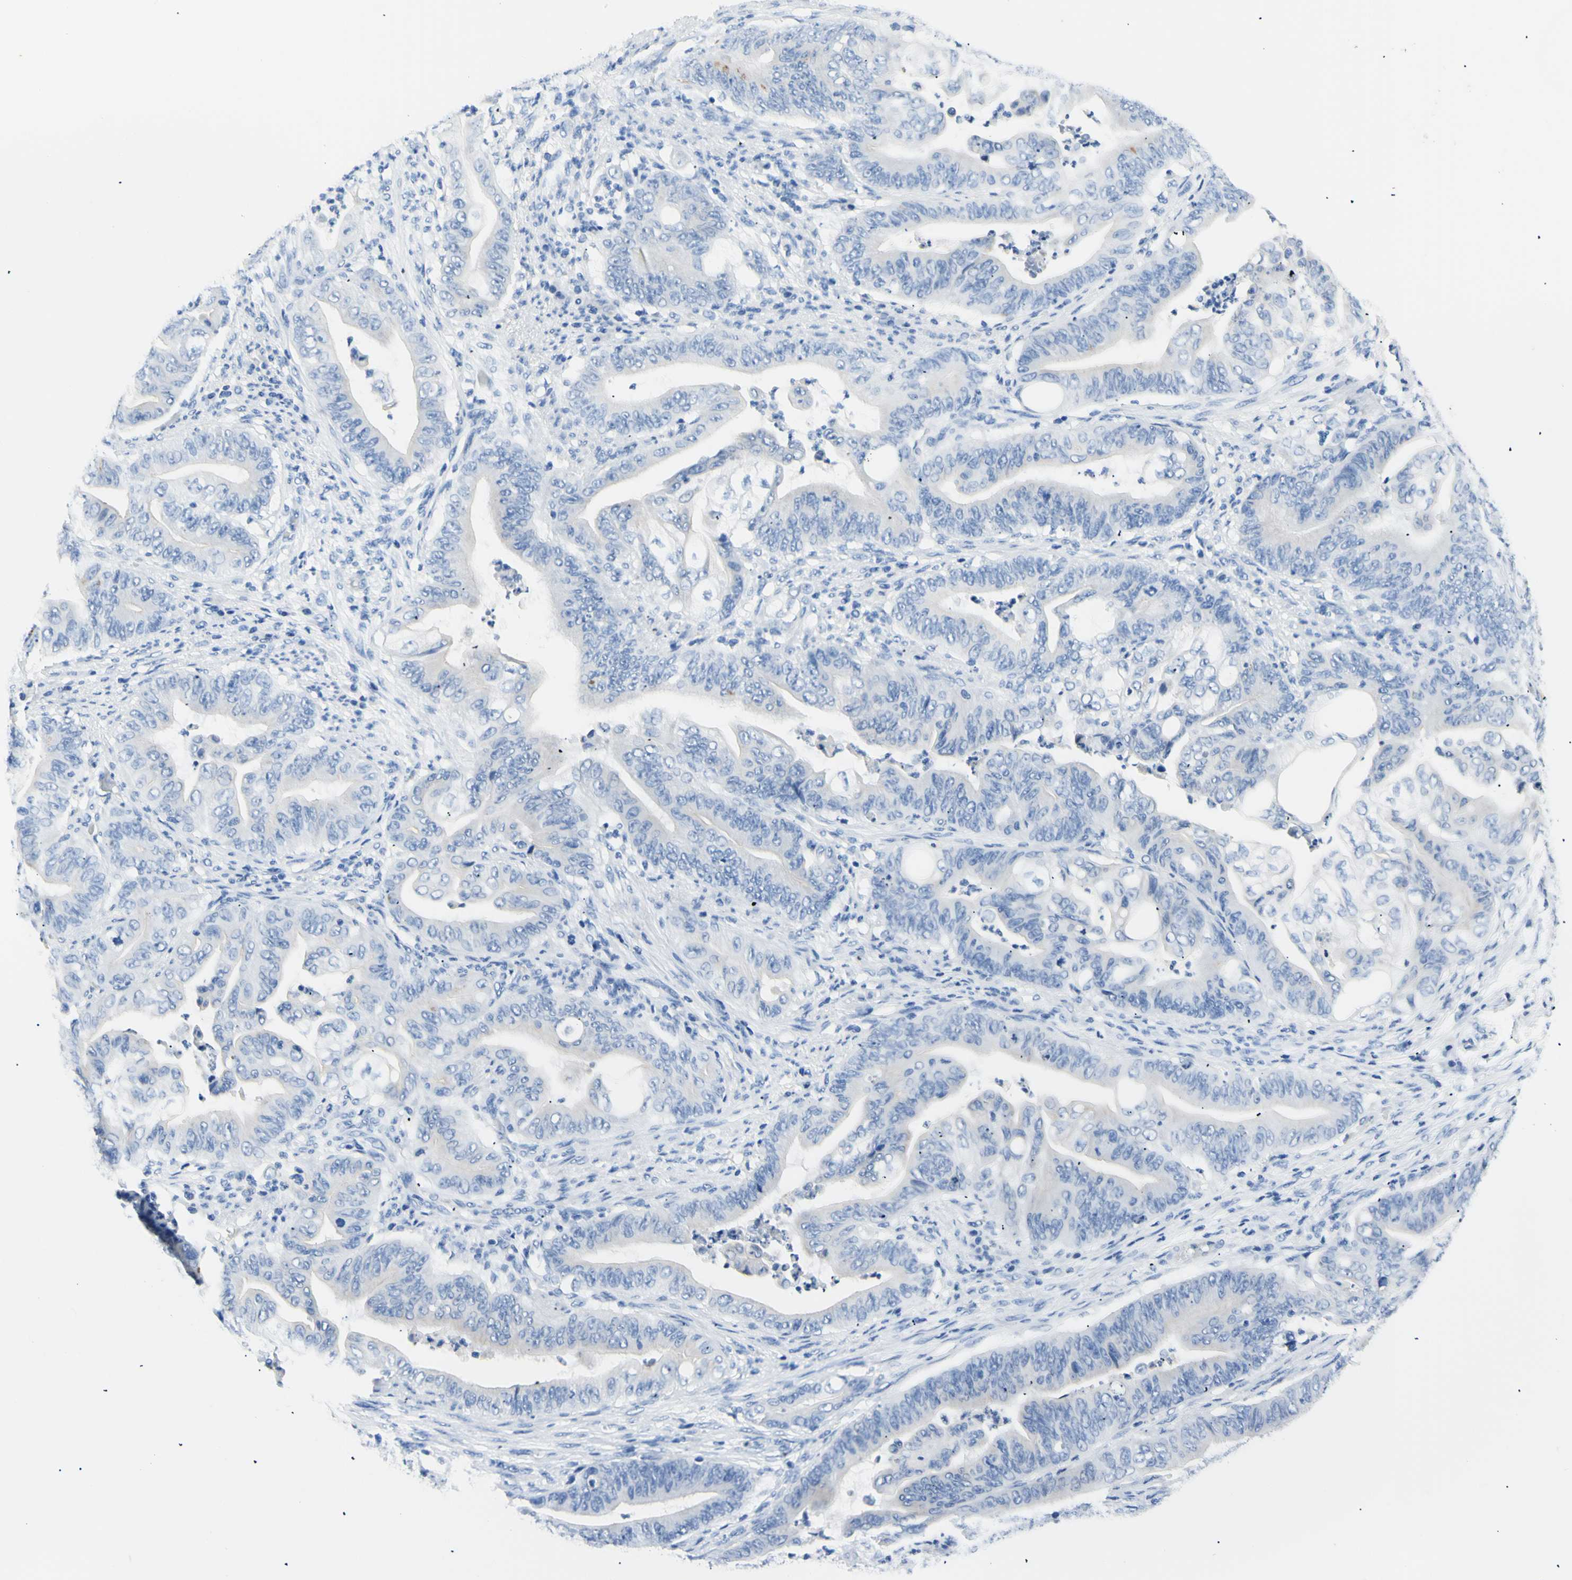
{"staining": {"intensity": "negative", "quantity": "none", "location": "none"}, "tissue": "stomach cancer", "cell_type": "Tumor cells", "image_type": "cancer", "snomed": [{"axis": "morphology", "description": "Adenocarcinoma, NOS"}, {"axis": "topography", "description": "Stomach"}], "caption": "DAB (3,3'-diaminobenzidine) immunohistochemical staining of human stomach adenocarcinoma exhibits no significant expression in tumor cells. (Brightfield microscopy of DAB (3,3'-diaminobenzidine) immunohistochemistry (IHC) at high magnification).", "gene": "HPCA", "patient": {"sex": "female", "age": 73}}